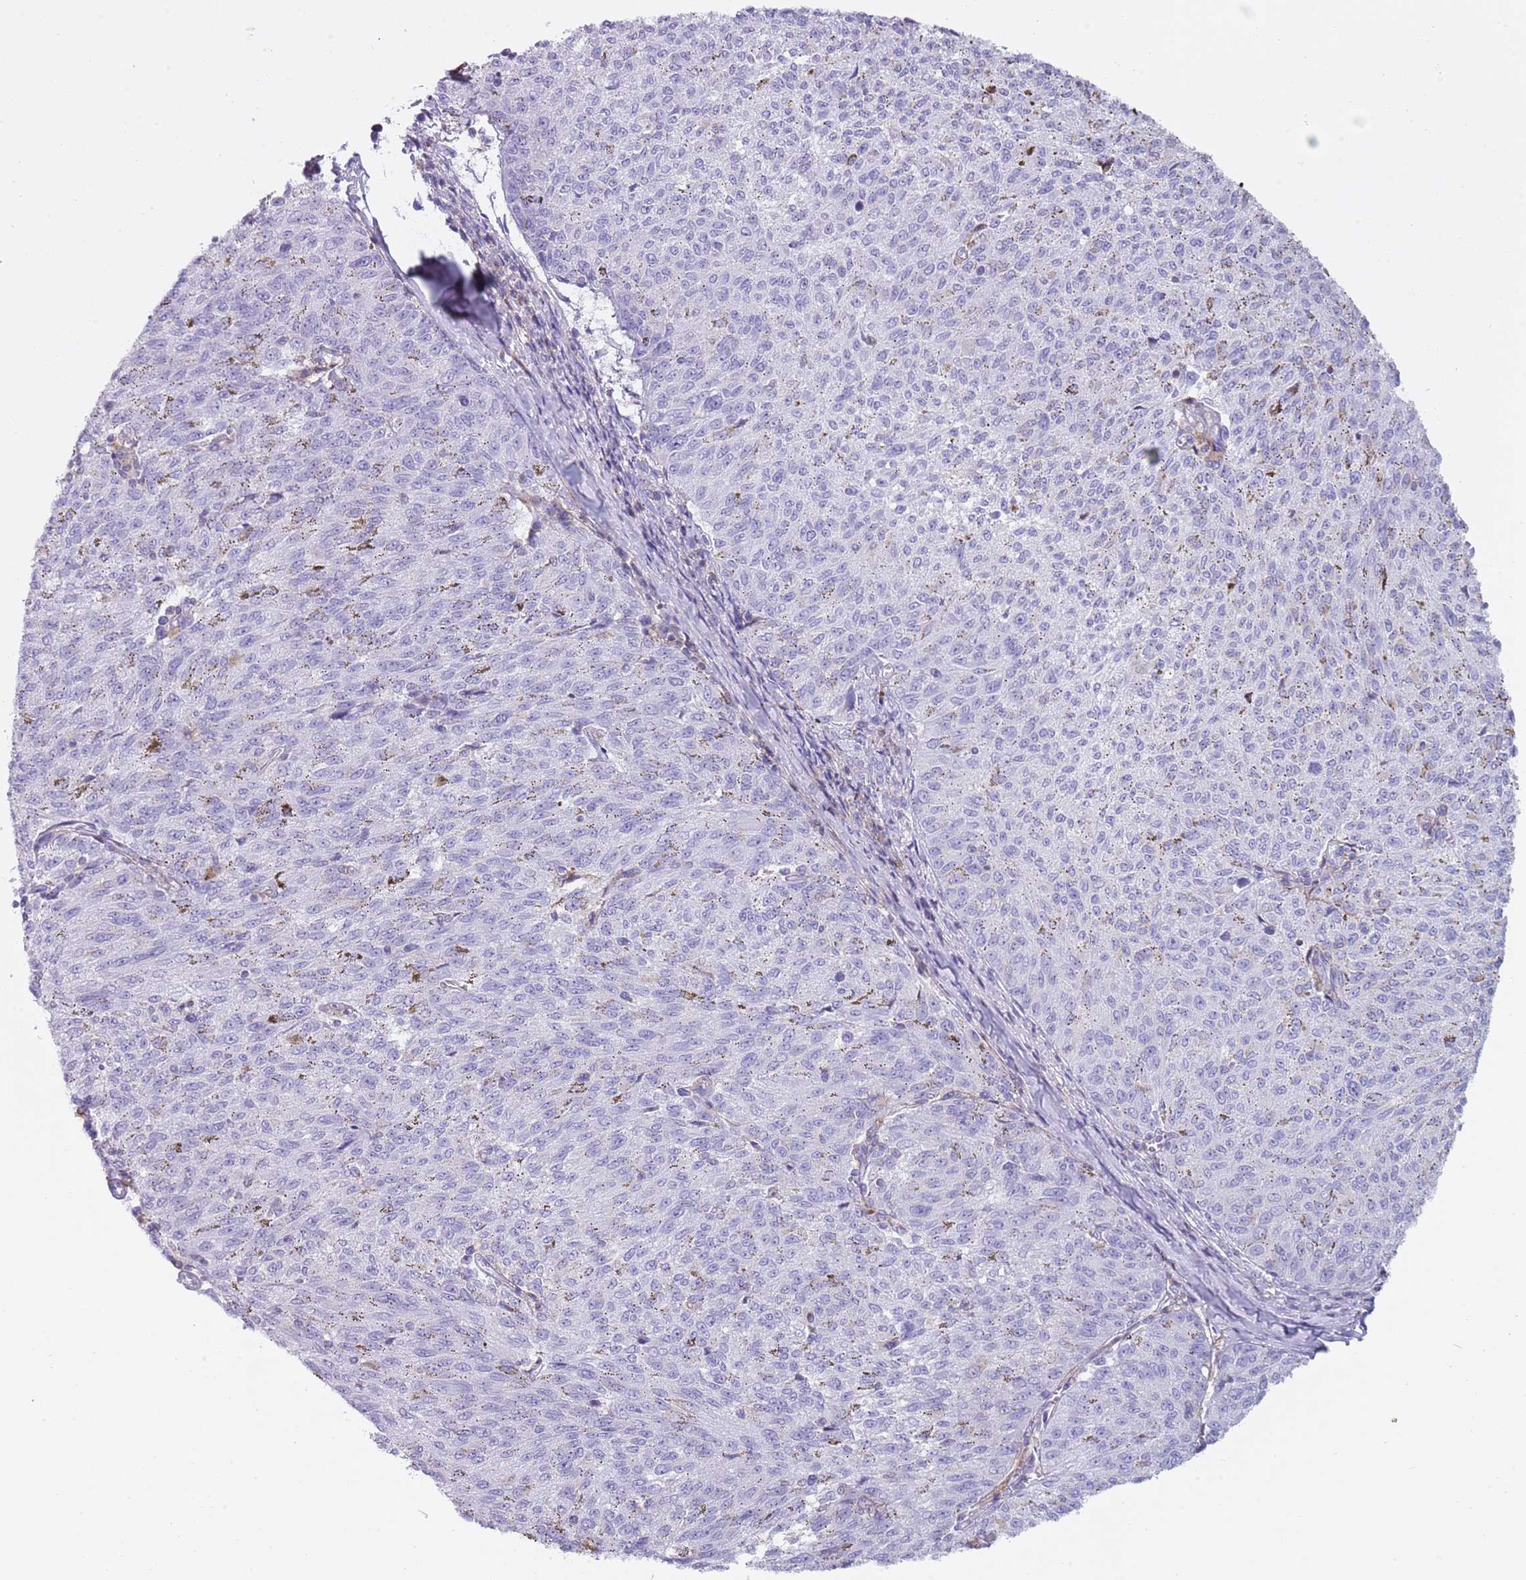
{"staining": {"intensity": "negative", "quantity": "none", "location": "none"}, "tissue": "melanoma", "cell_type": "Tumor cells", "image_type": "cancer", "snomed": [{"axis": "morphology", "description": "Malignant melanoma, NOS"}, {"axis": "topography", "description": "Skin"}], "caption": "The image demonstrates no staining of tumor cells in malignant melanoma.", "gene": "NBPF20", "patient": {"sex": "female", "age": 72}}